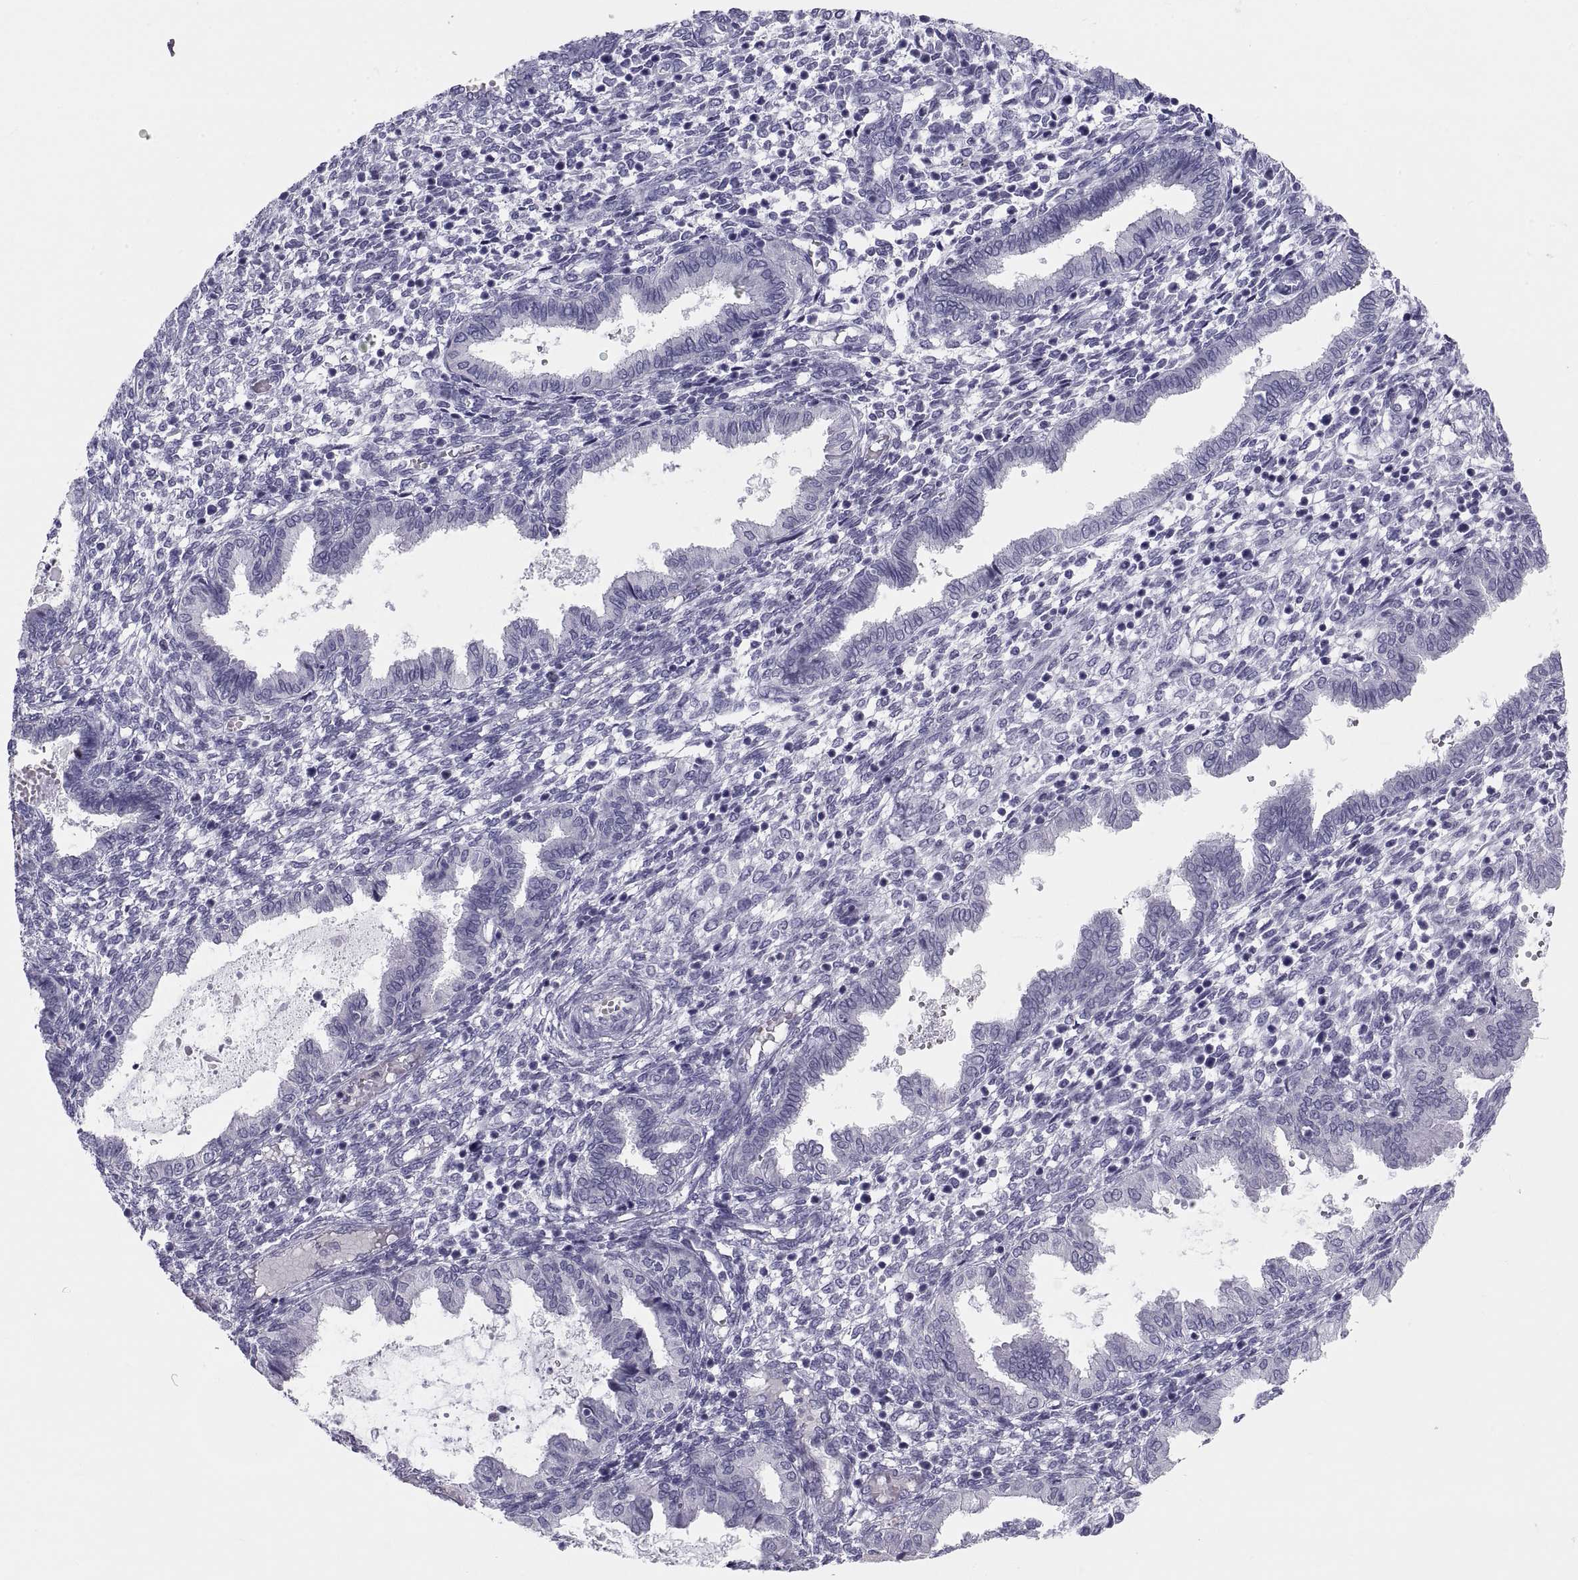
{"staining": {"intensity": "negative", "quantity": "none", "location": "none"}, "tissue": "endometrium", "cell_type": "Cells in endometrial stroma", "image_type": "normal", "snomed": [{"axis": "morphology", "description": "Normal tissue, NOS"}, {"axis": "topography", "description": "Endometrium"}], "caption": "An image of endometrium stained for a protein demonstrates no brown staining in cells in endometrial stroma. (Stains: DAB (3,3'-diaminobenzidine) IHC with hematoxylin counter stain, Microscopy: brightfield microscopy at high magnification).", "gene": "DEFB129", "patient": {"sex": "female", "age": 43}}